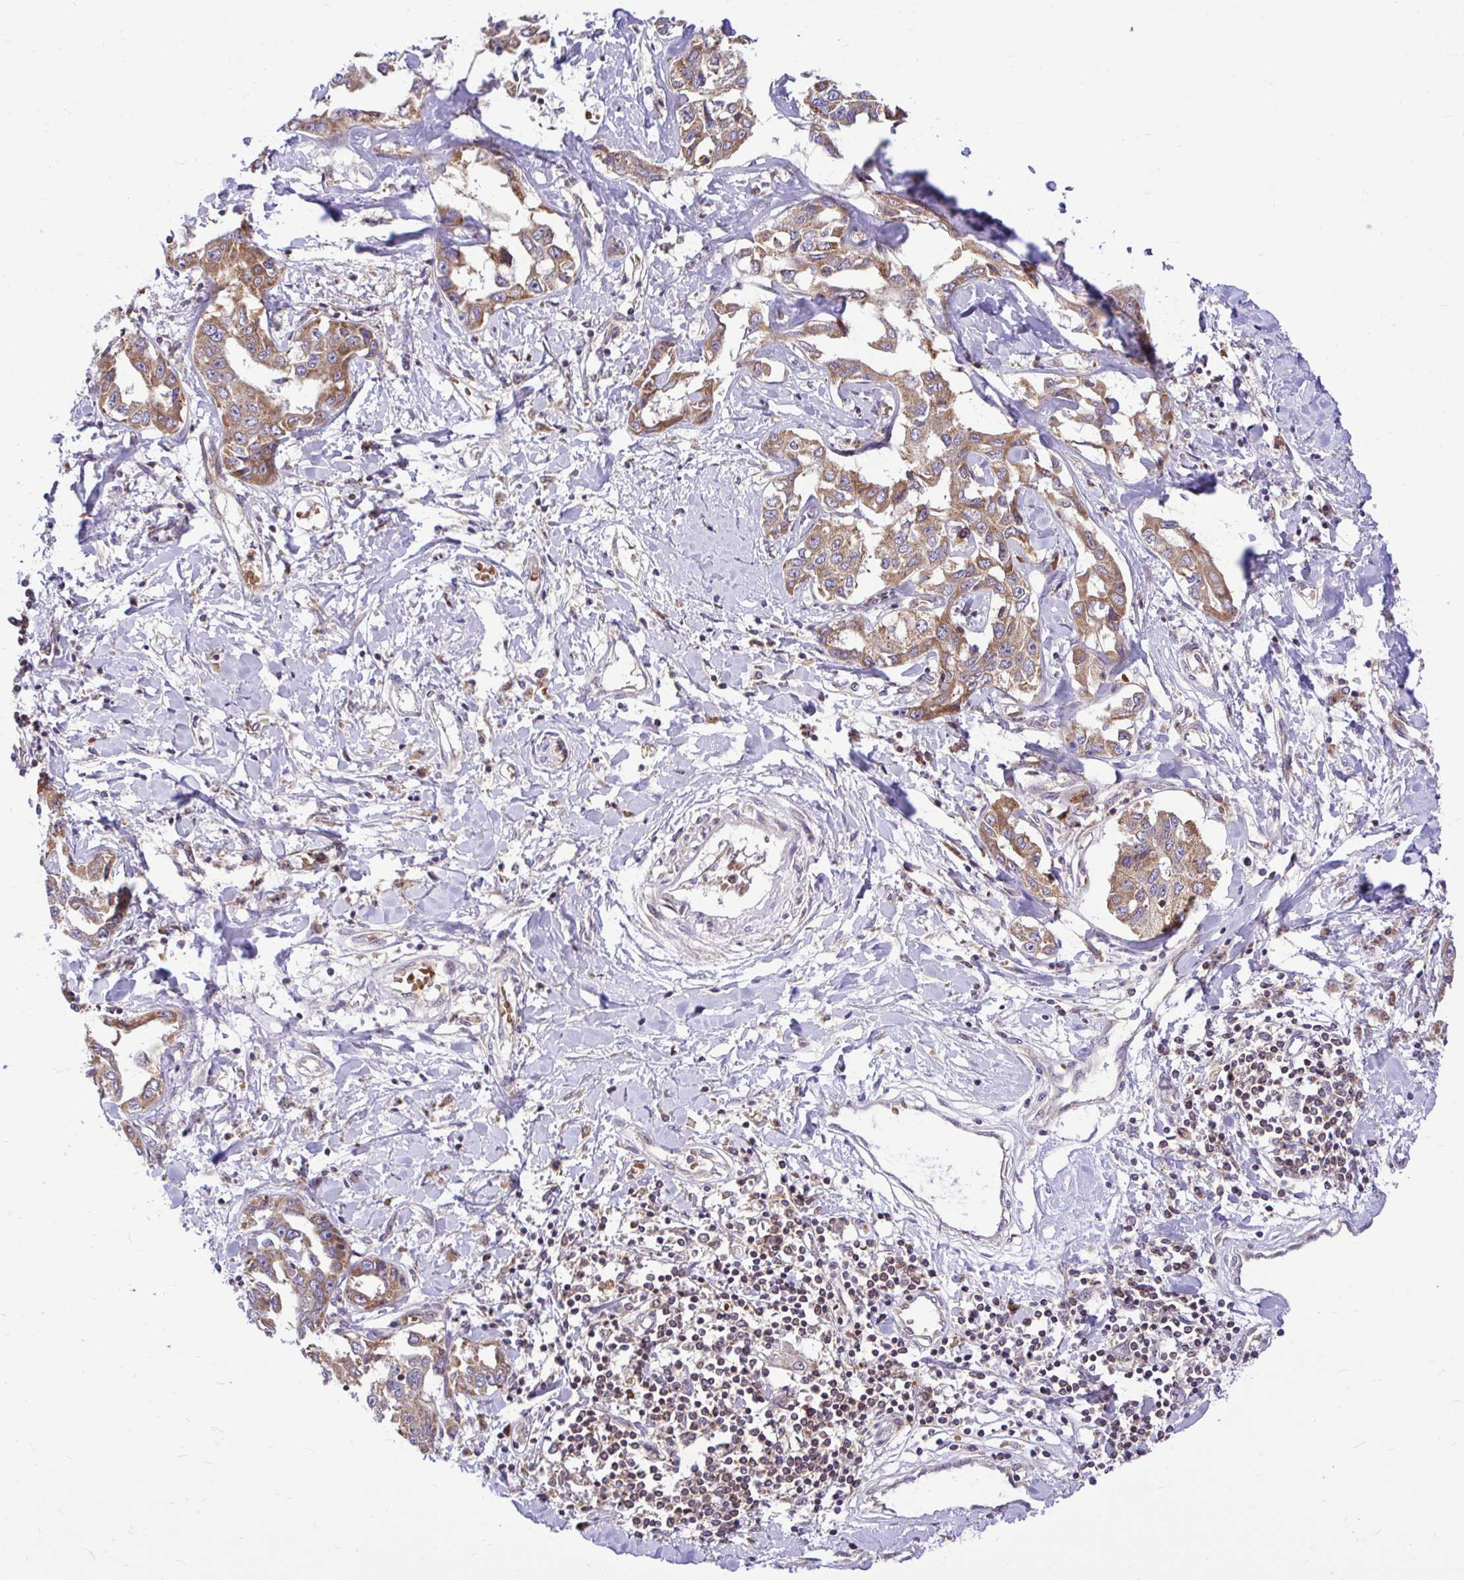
{"staining": {"intensity": "moderate", "quantity": ">75%", "location": "cytoplasmic/membranous"}, "tissue": "liver cancer", "cell_type": "Tumor cells", "image_type": "cancer", "snomed": [{"axis": "morphology", "description": "Cholangiocarcinoma"}, {"axis": "topography", "description": "Liver"}], "caption": "Moderate cytoplasmic/membranous staining is appreciated in about >75% of tumor cells in liver cancer (cholangiocarcinoma).", "gene": "VTI1B", "patient": {"sex": "male", "age": 59}}